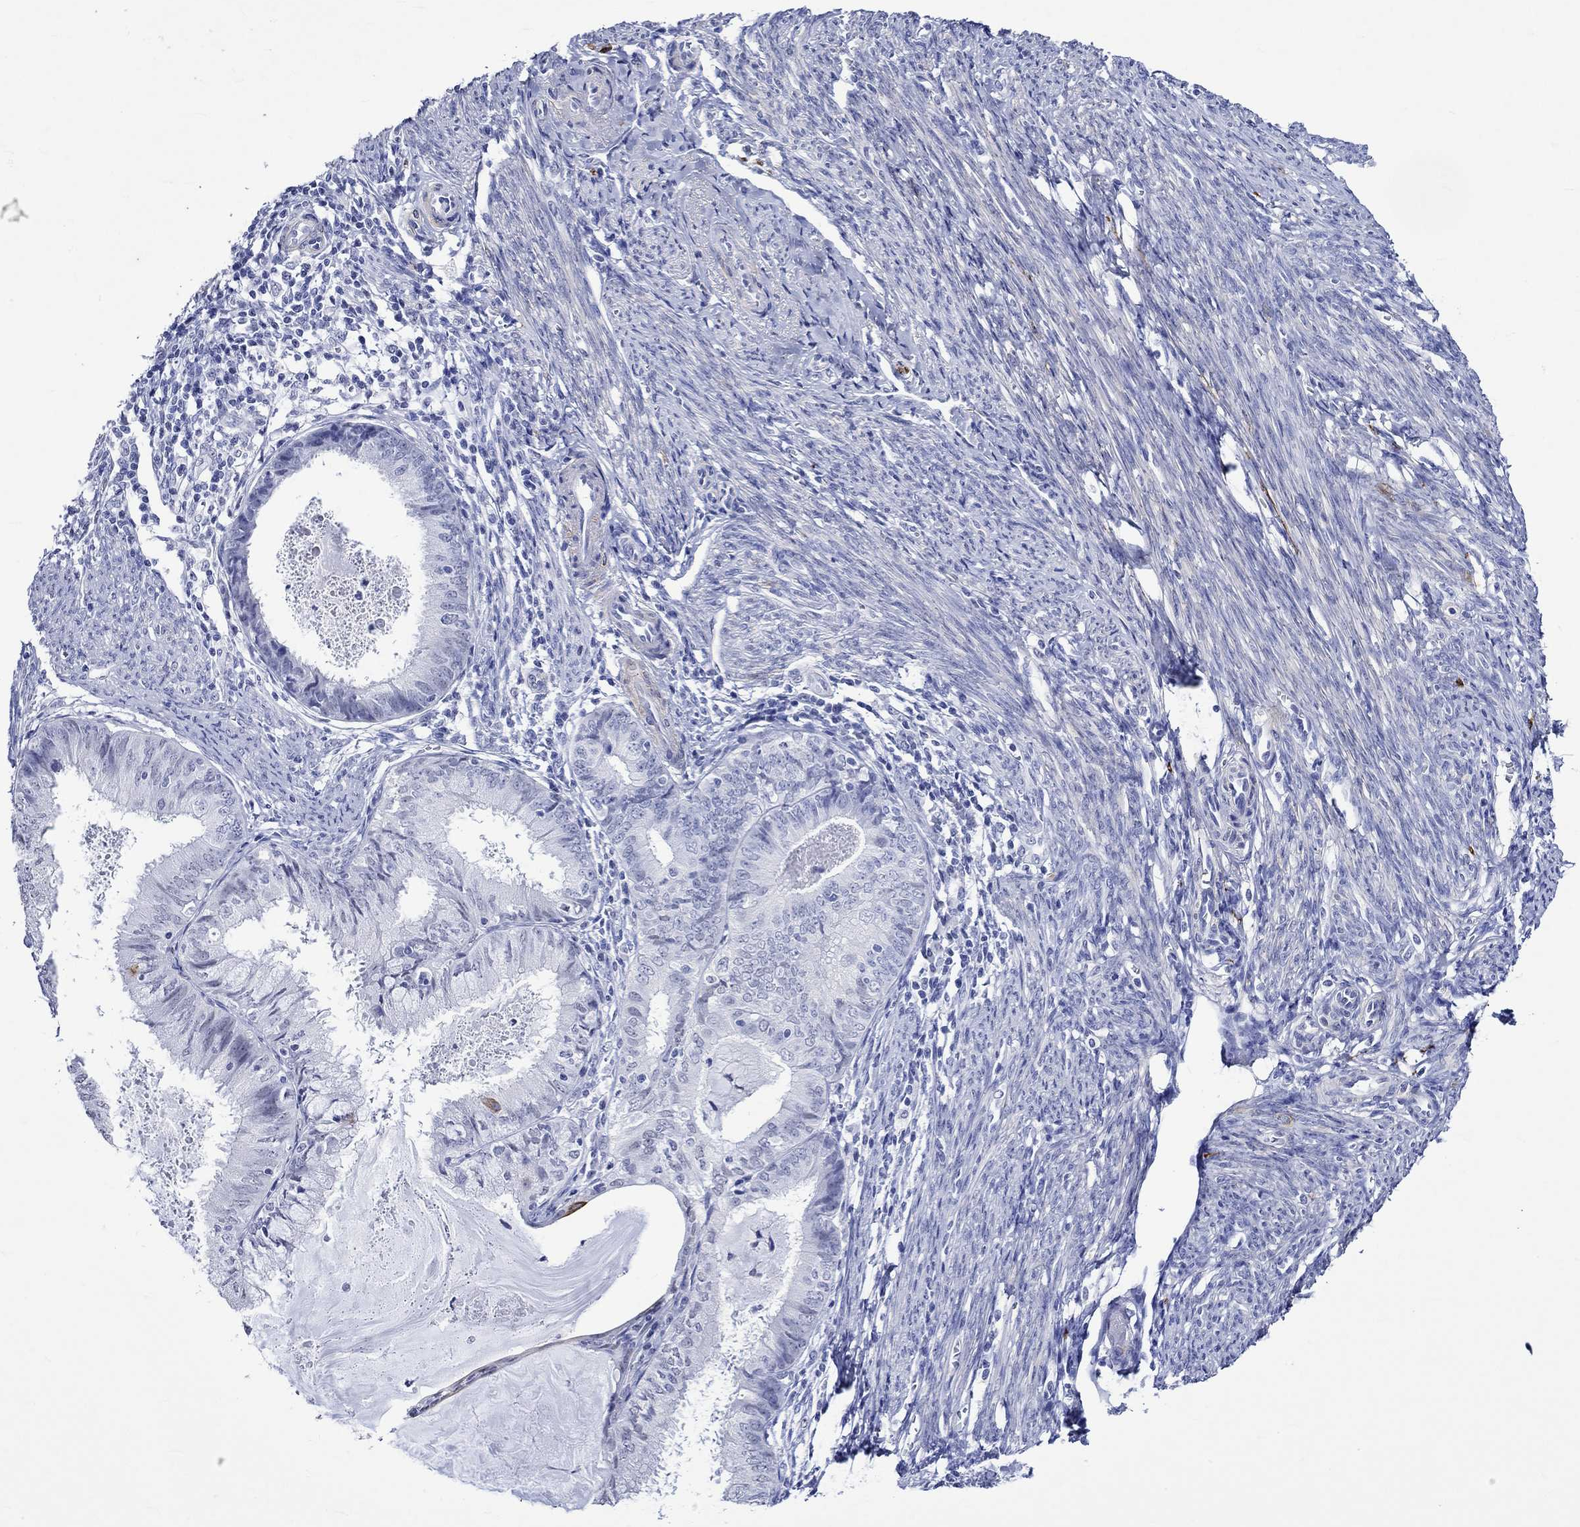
{"staining": {"intensity": "negative", "quantity": "none", "location": "none"}, "tissue": "endometrial cancer", "cell_type": "Tumor cells", "image_type": "cancer", "snomed": [{"axis": "morphology", "description": "Adenocarcinoma, NOS"}, {"axis": "topography", "description": "Endometrium"}], "caption": "Tumor cells are negative for brown protein staining in endometrial adenocarcinoma.", "gene": "CRYAB", "patient": {"sex": "female", "age": 57}}